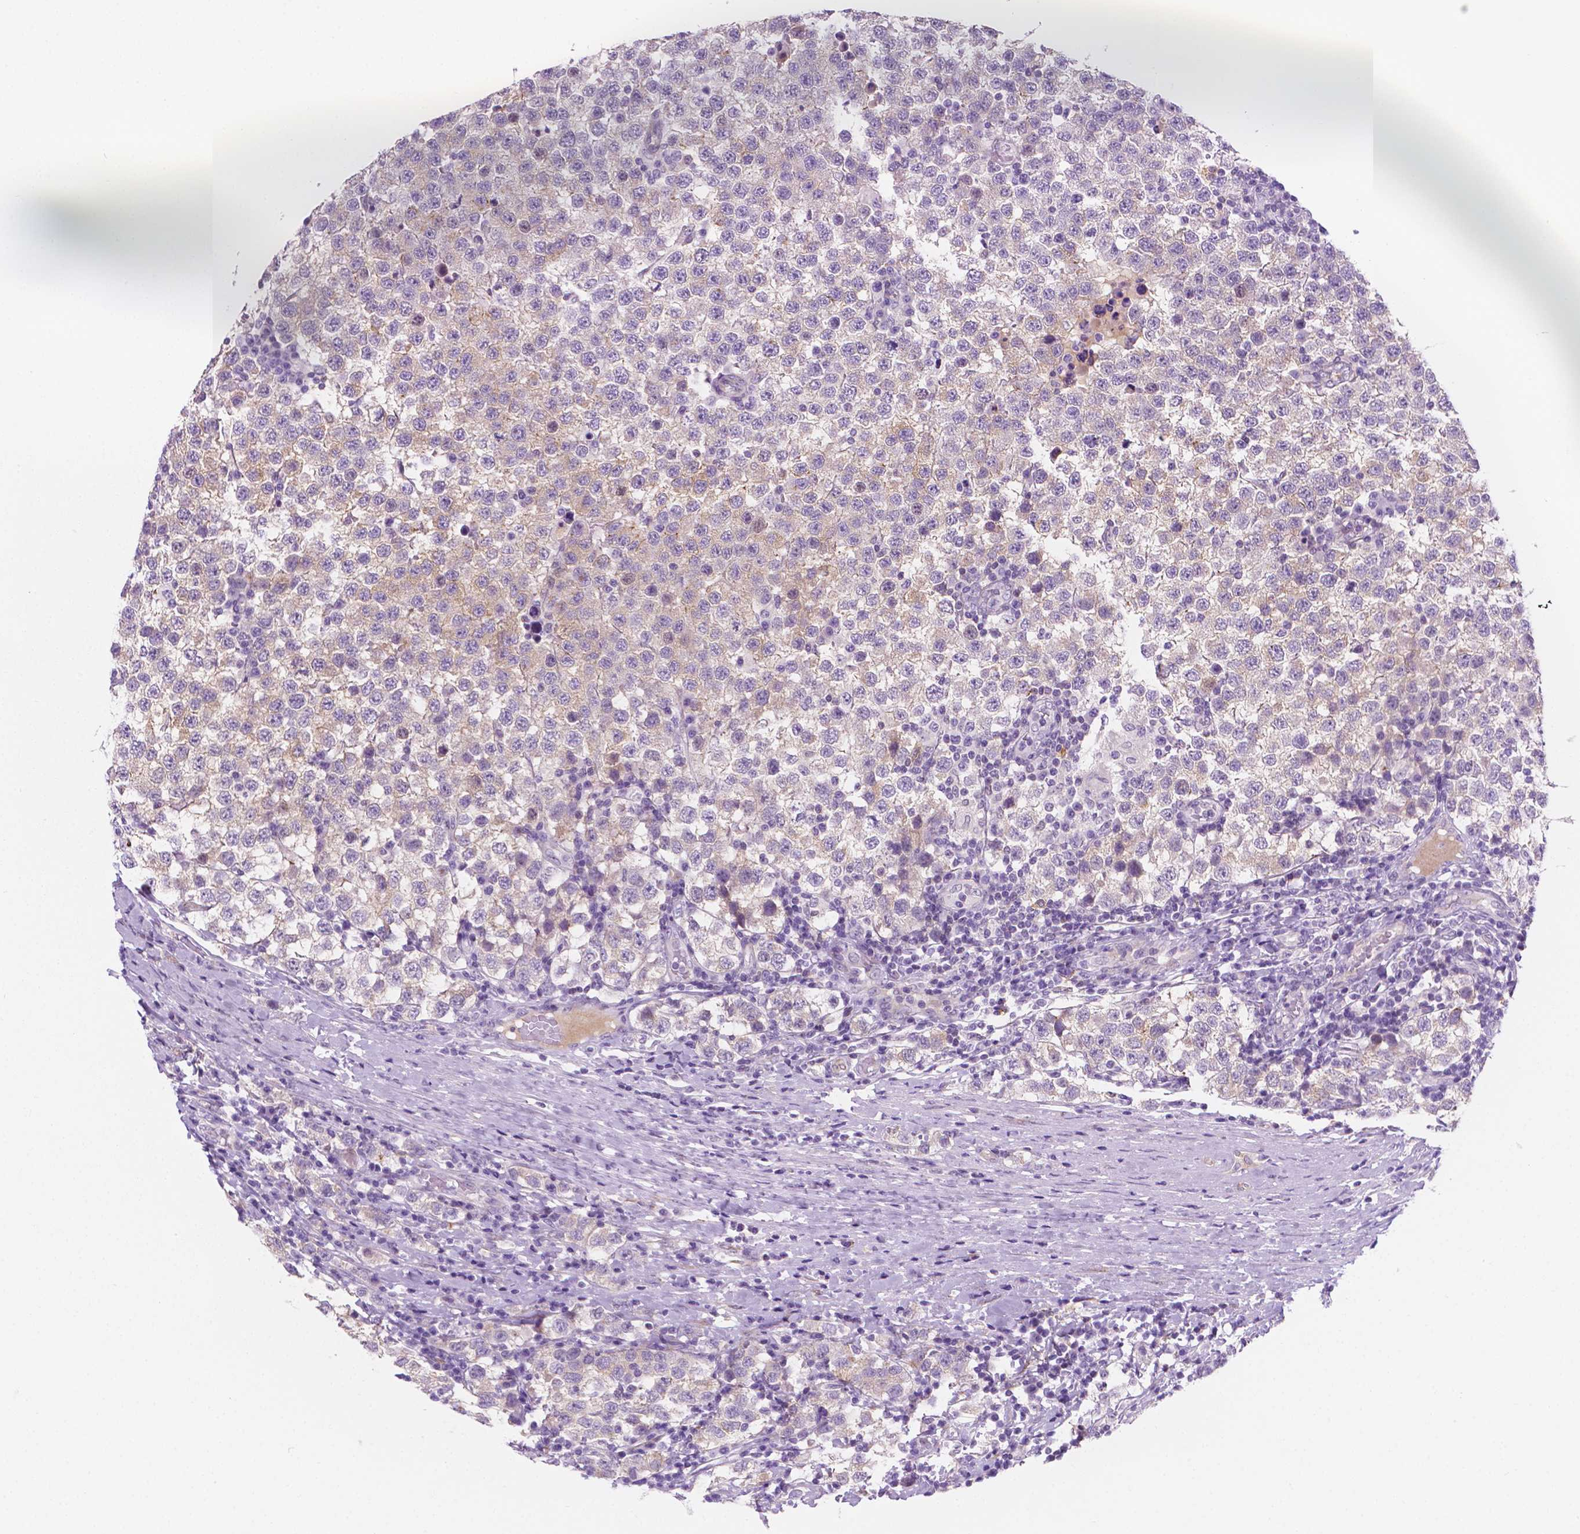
{"staining": {"intensity": "negative", "quantity": "none", "location": "none"}, "tissue": "testis cancer", "cell_type": "Tumor cells", "image_type": "cancer", "snomed": [{"axis": "morphology", "description": "Seminoma, NOS"}, {"axis": "topography", "description": "Testis"}], "caption": "An immunohistochemistry histopathology image of testis cancer is shown. There is no staining in tumor cells of testis cancer.", "gene": "EPPK1", "patient": {"sex": "male", "age": 34}}